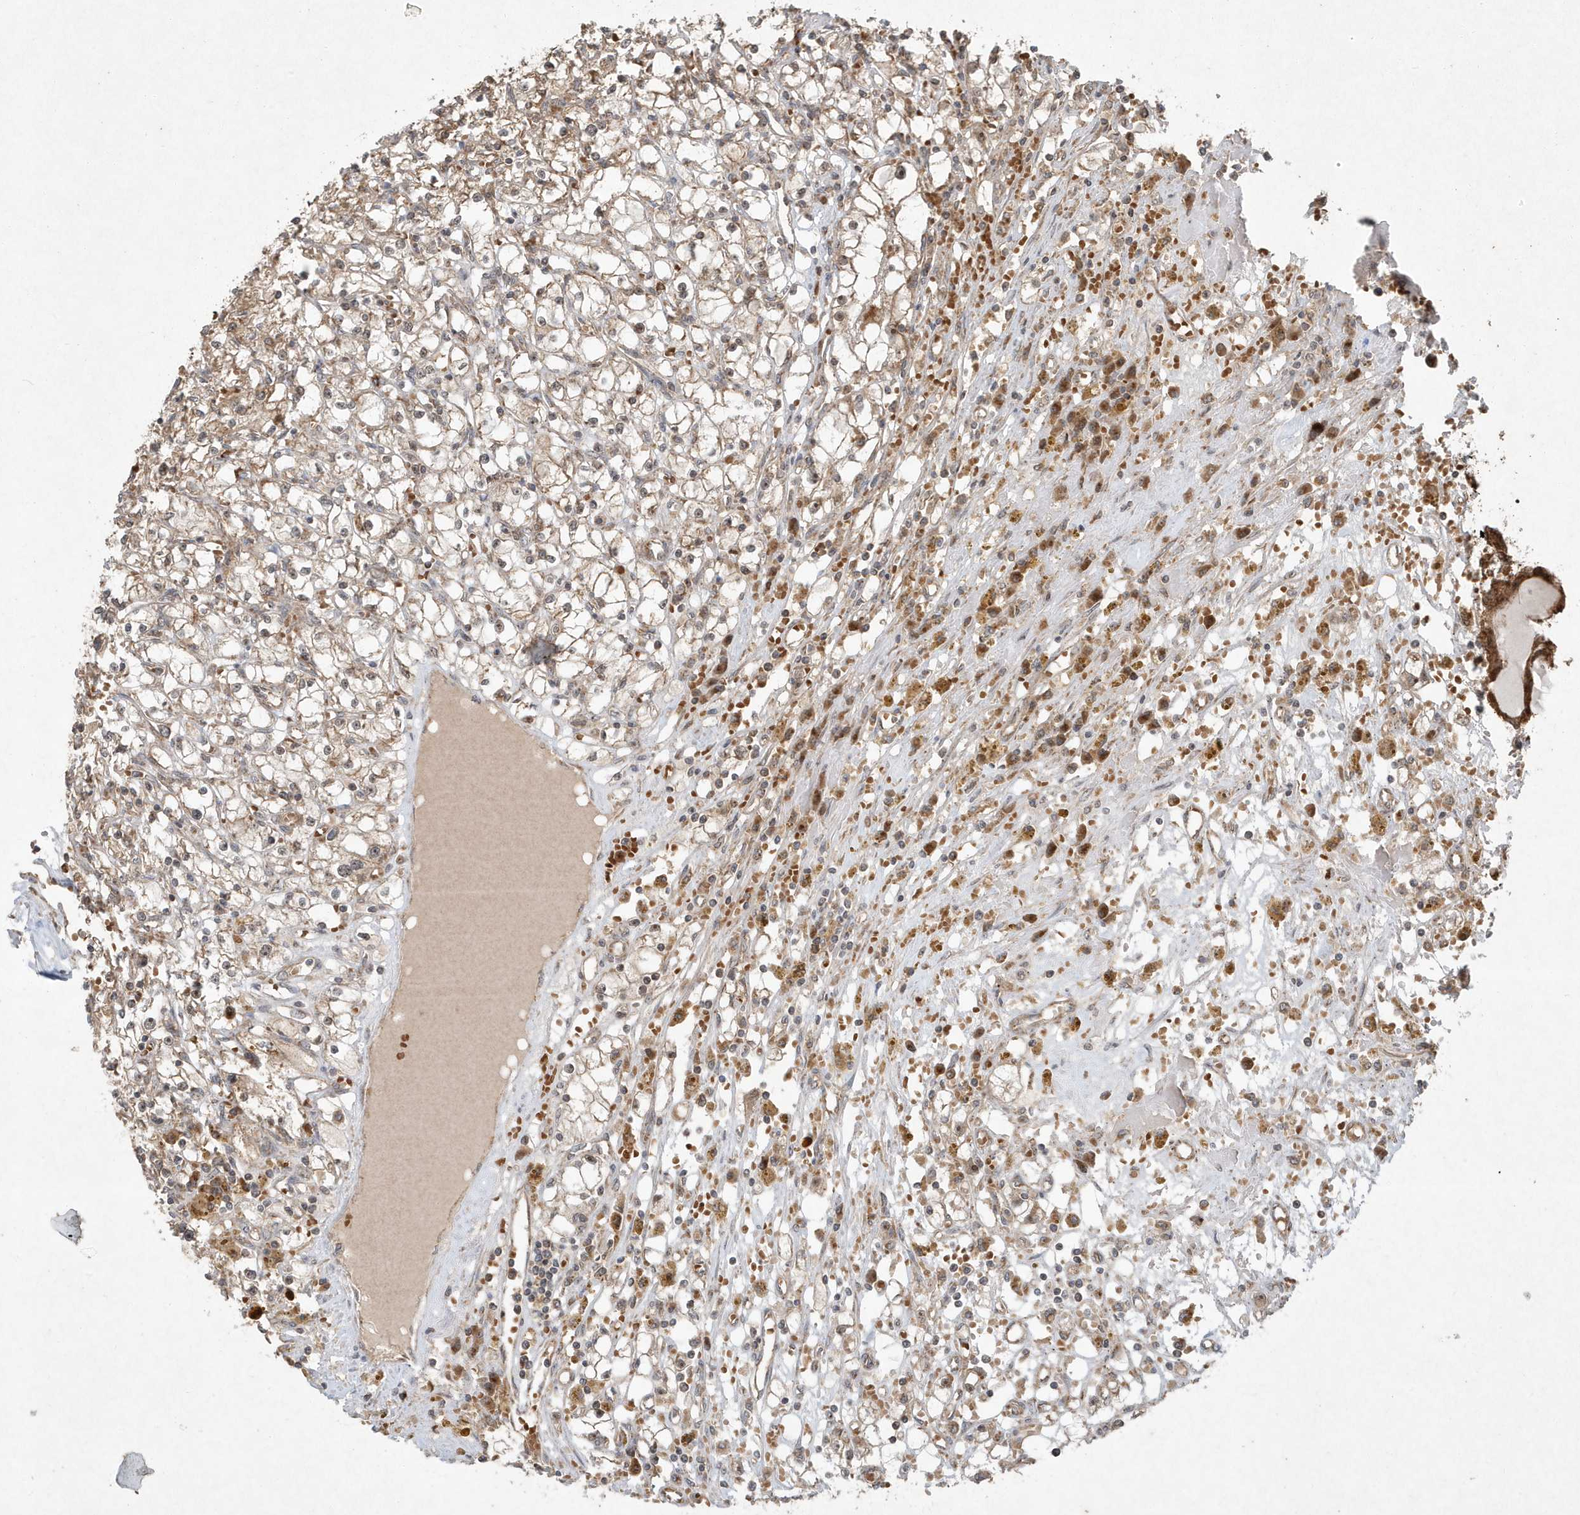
{"staining": {"intensity": "weak", "quantity": "25%-75%", "location": "cytoplasmic/membranous"}, "tissue": "renal cancer", "cell_type": "Tumor cells", "image_type": "cancer", "snomed": [{"axis": "morphology", "description": "Adenocarcinoma, NOS"}, {"axis": "topography", "description": "Kidney"}], "caption": "Adenocarcinoma (renal) tissue shows weak cytoplasmic/membranous positivity in about 25%-75% of tumor cells (DAB = brown stain, brightfield microscopy at high magnification).", "gene": "ABCB9", "patient": {"sex": "male", "age": 56}}